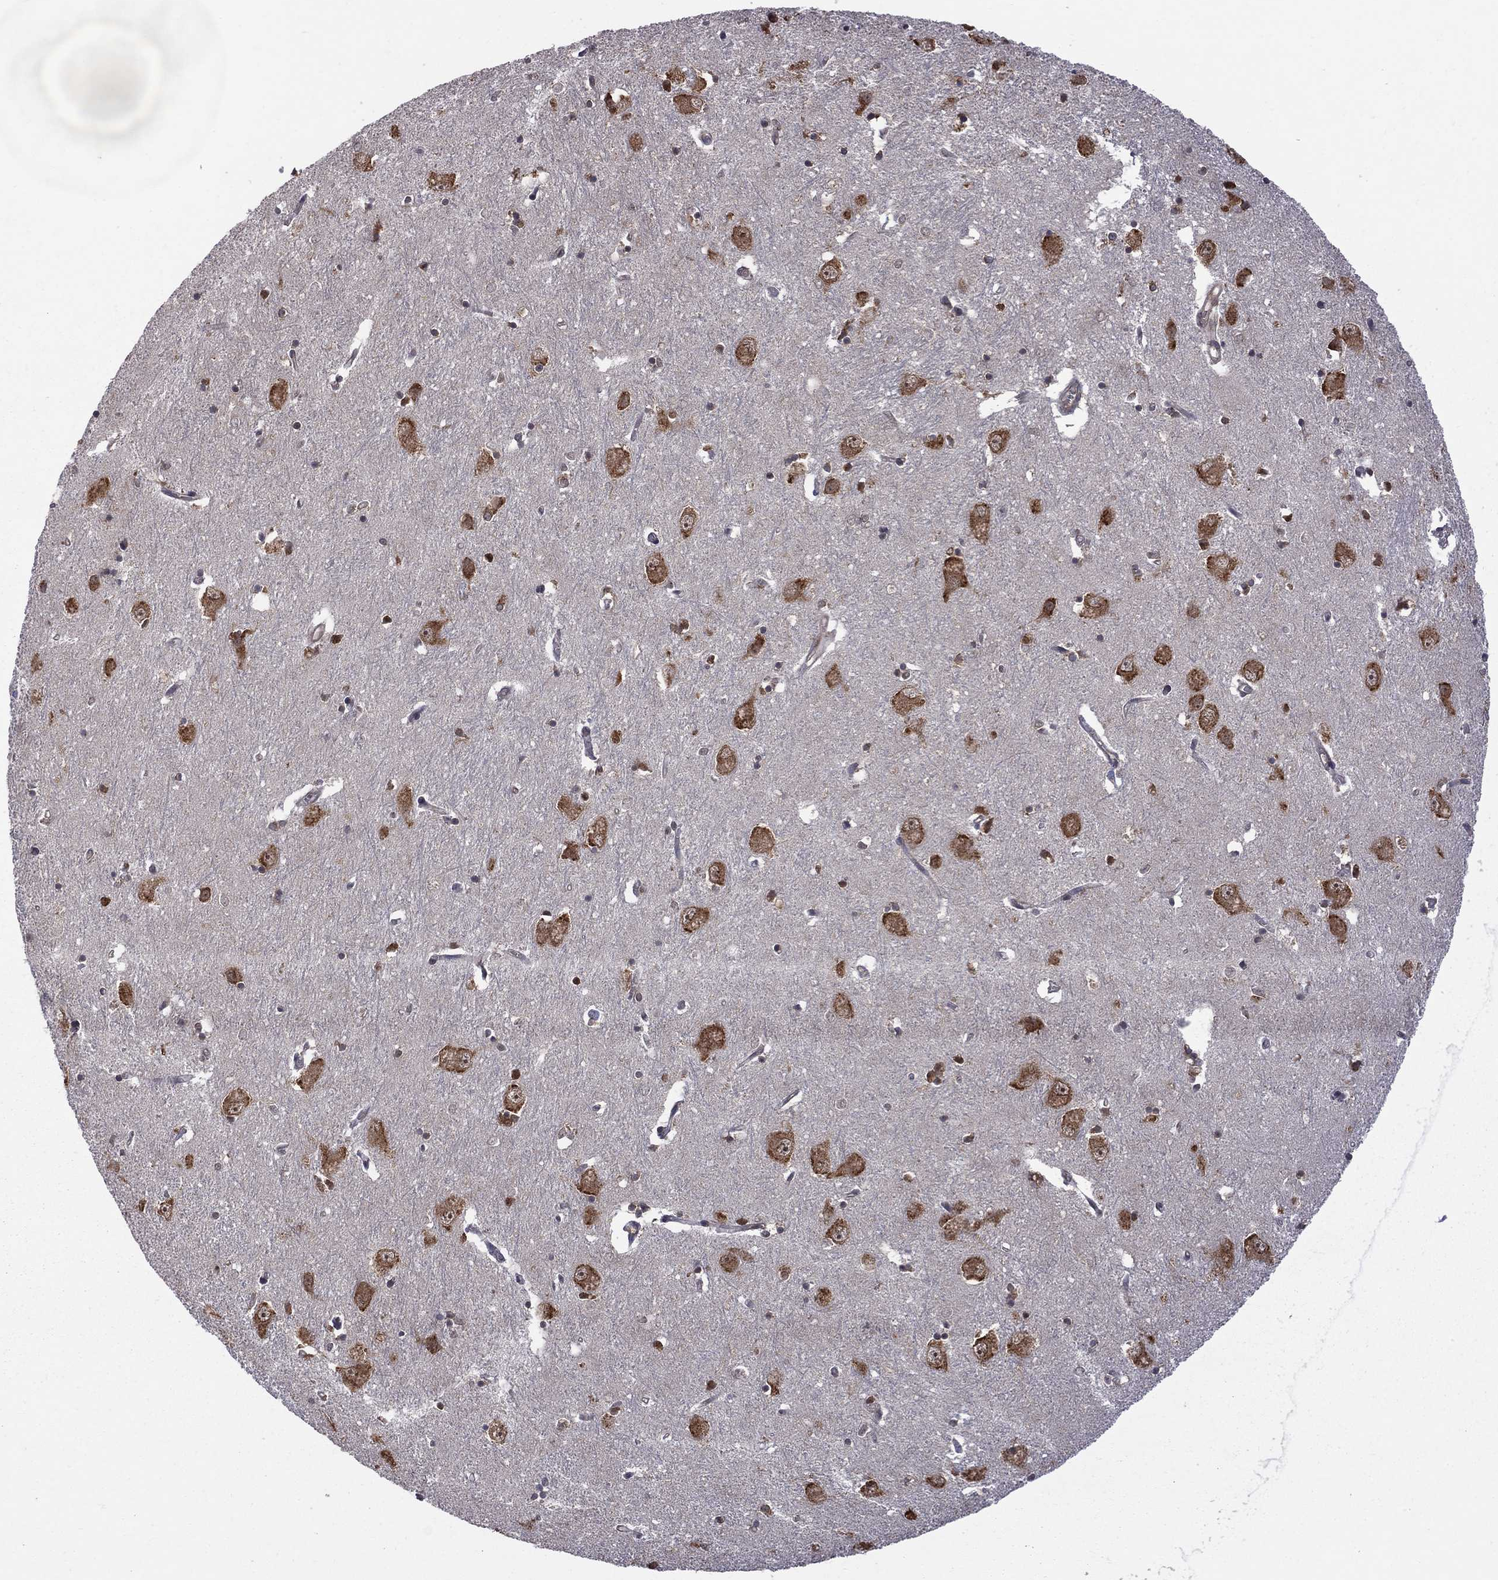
{"staining": {"intensity": "moderate", "quantity": "<25%", "location": "cytoplasmic/membranous"}, "tissue": "caudate", "cell_type": "Glial cells", "image_type": "normal", "snomed": [{"axis": "morphology", "description": "Normal tissue, NOS"}, {"axis": "topography", "description": "Lateral ventricle wall"}], "caption": "The micrograph displays a brown stain indicating the presence of a protein in the cytoplasmic/membranous of glial cells in caudate. (Brightfield microscopy of DAB IHC at high magnification).", "gene": "NAA50", "patient": {"sex": "male", "age": 54}}